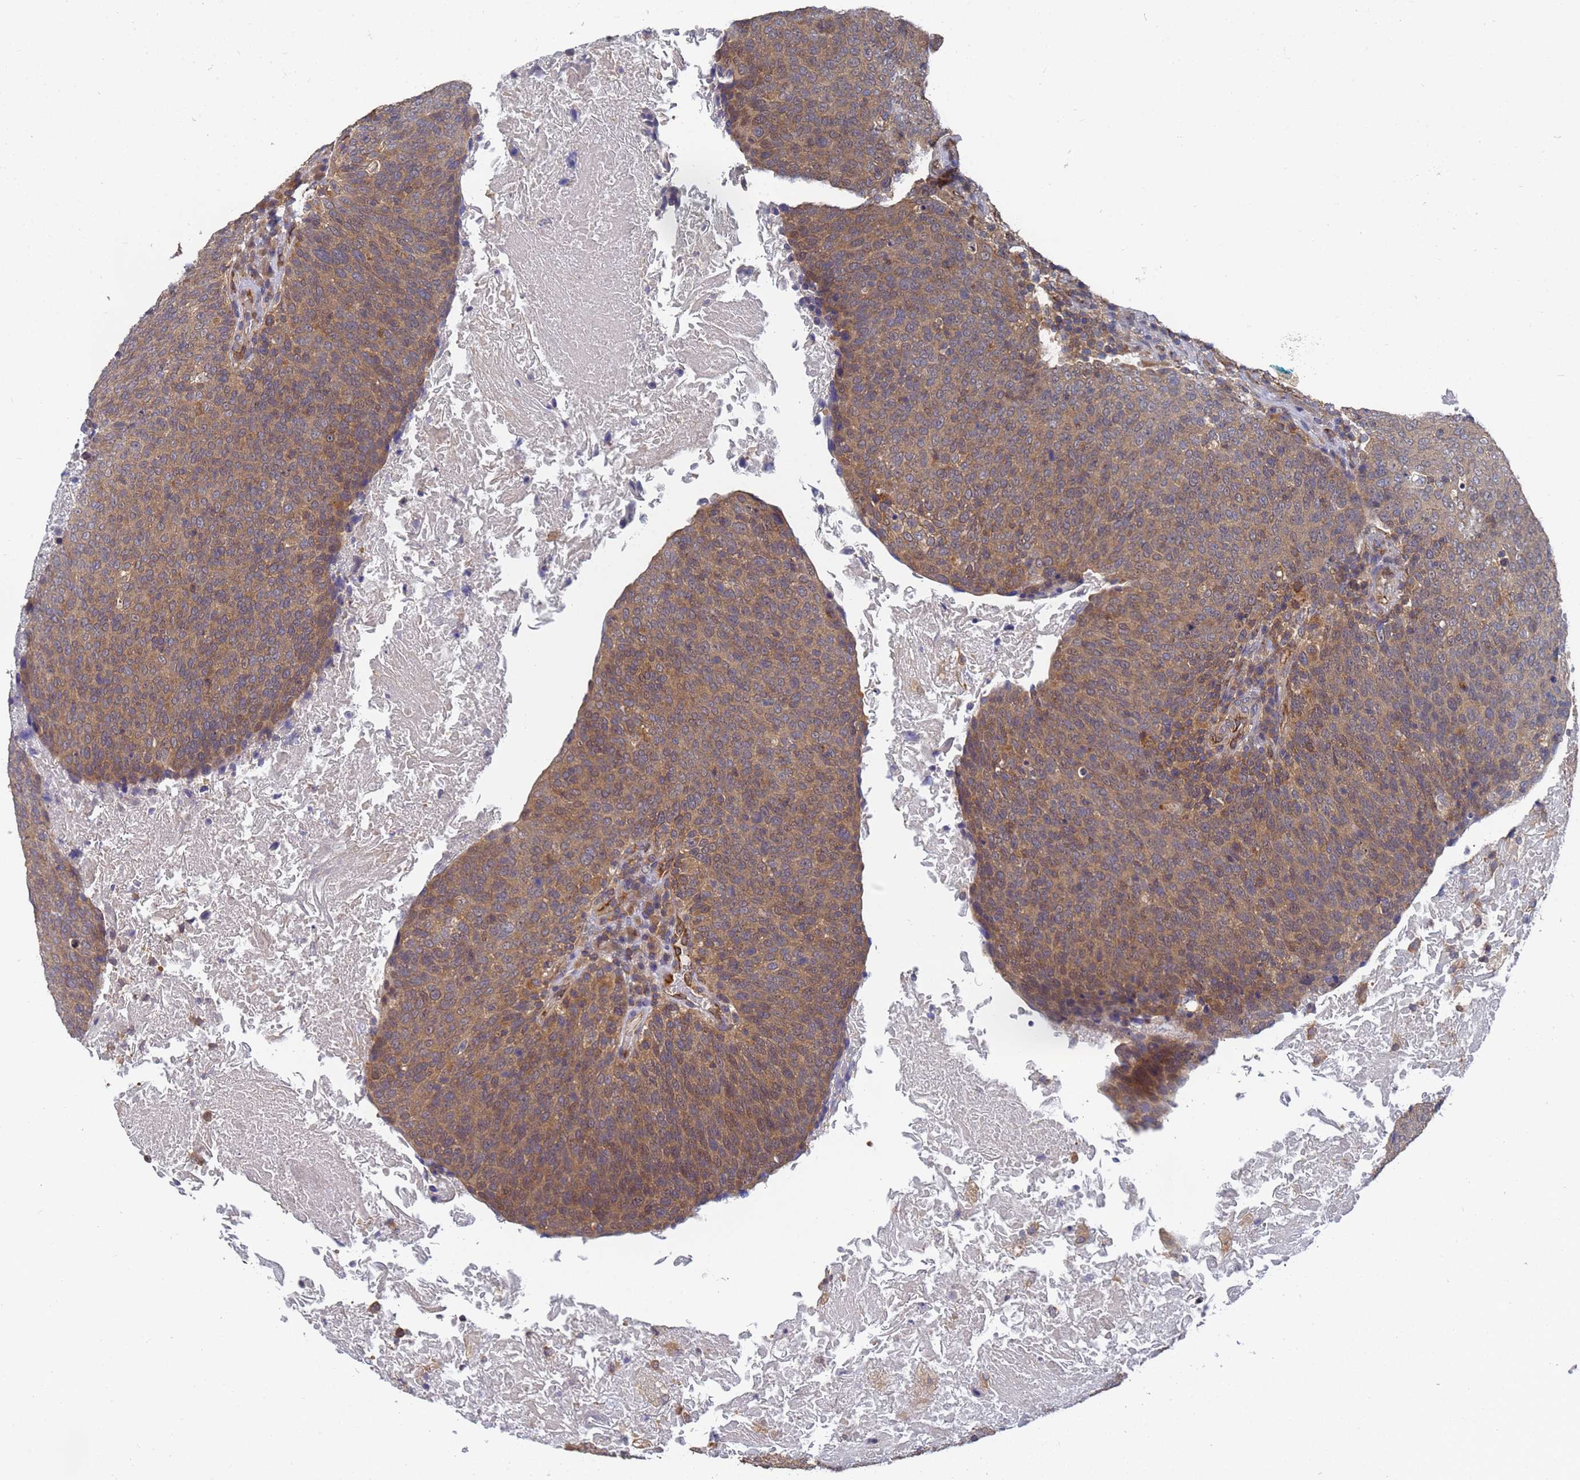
{"staining": {"intensity": "moderate", "quantity": ">75%", "location": "cytoplasmic/membranous"}, "tissue": "head and neck cancer", "cell_type": "Tumor cells", "image_type": "cancer", "snomed": [{"axis": "morphology", "description": "Squamous cell carcinoma, NOS"}, {"axis": "morphology", "description": "Squamous cell carcinoma, metastatic, NOS"}, {"axis": "topography", "description": "Lymph node"}, {"axis": "topography", "description": "Head-Neck"}], "caption": "Immunohistochemical staining of human head and neck squamous cell carcinoma exhibits medium levels of moderate cytoplasmic/membranous positivity in approximately >75% of tumor cells.", "gene": "ALS2CL", "patient": {"sex": "male", "age": 62}}